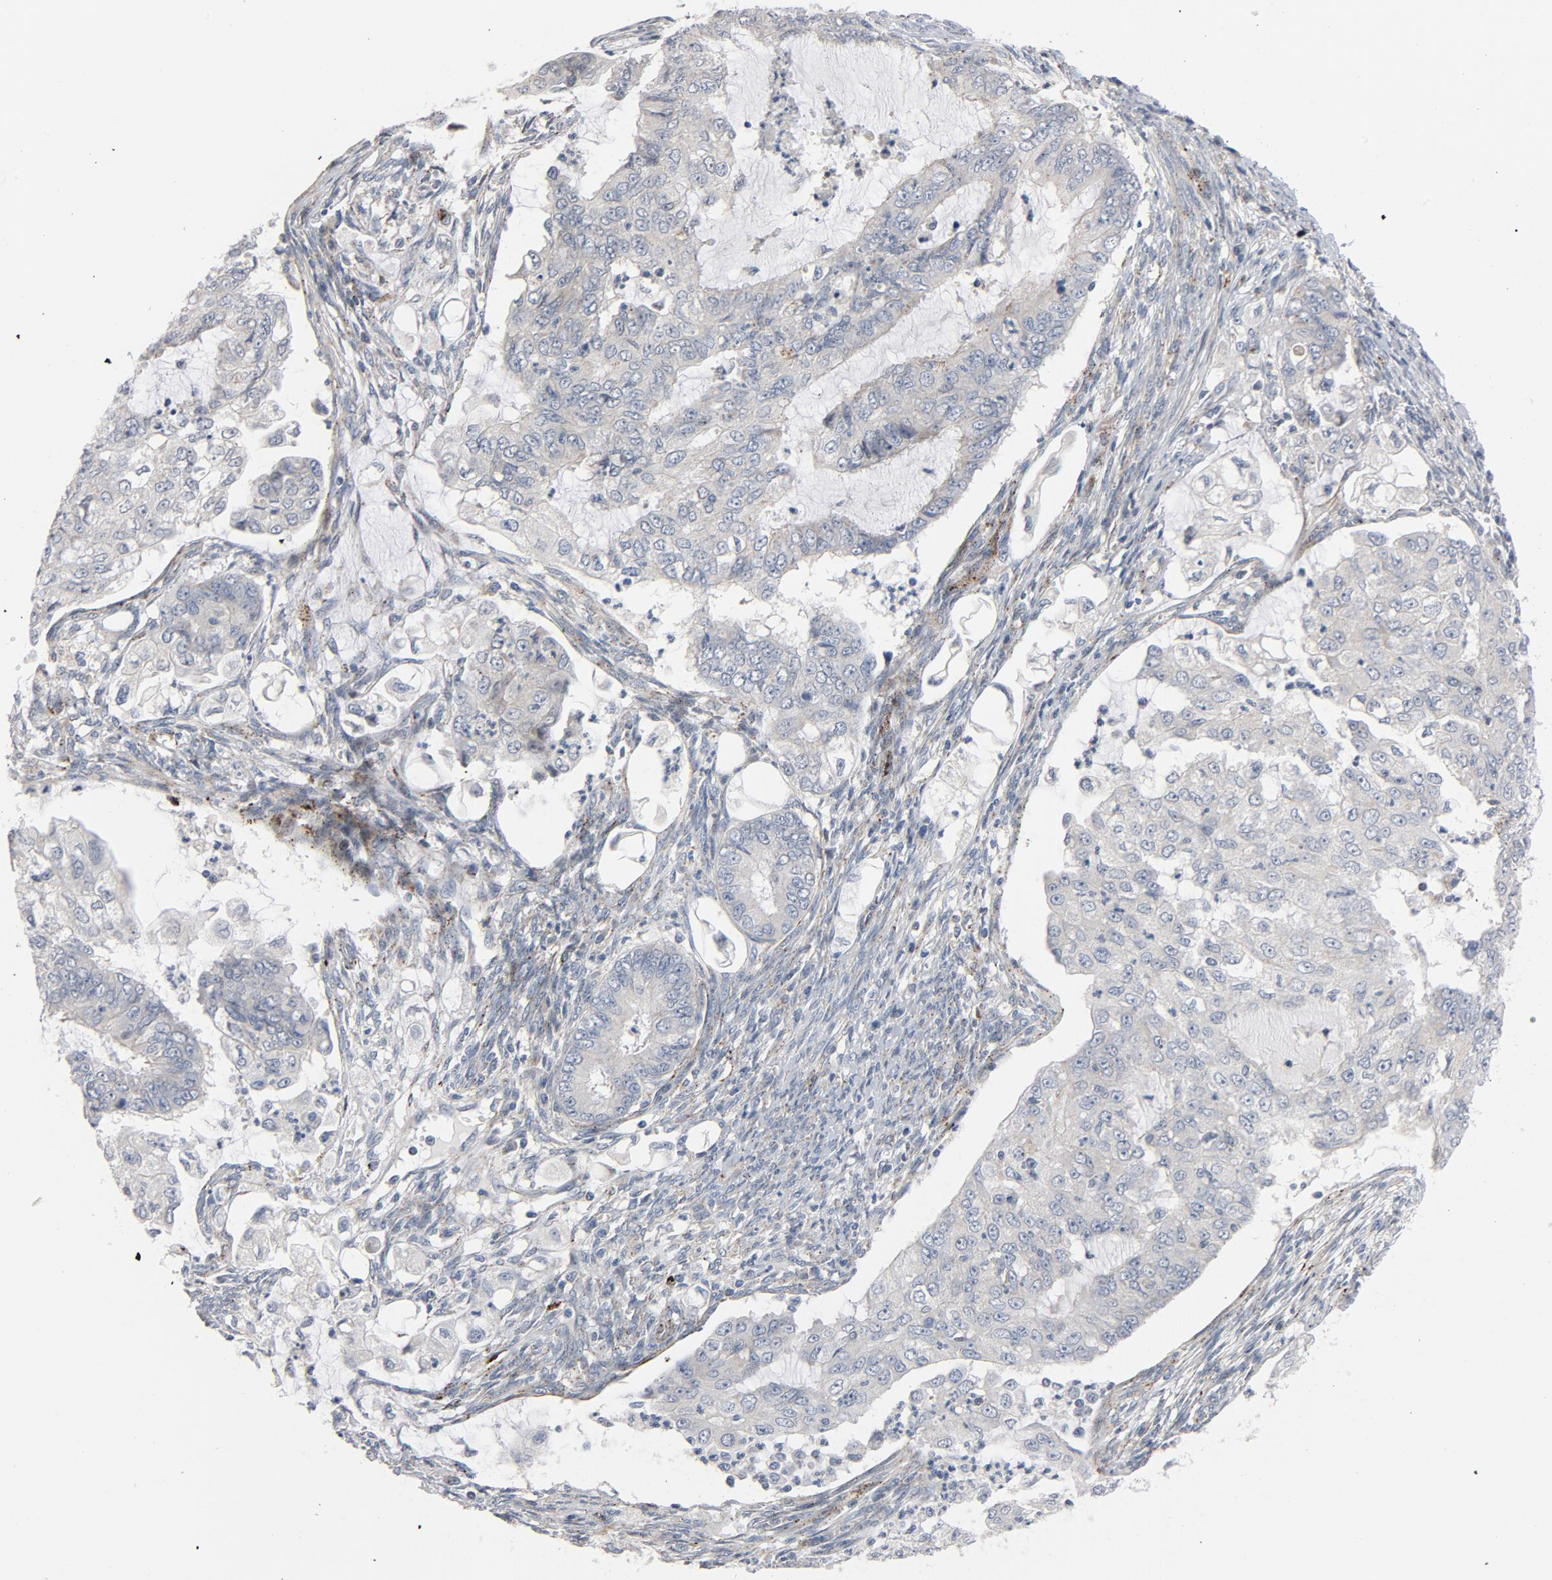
{"staining": {"intensity": "negative", "quantity": "none", "location": "none"}, "tissue": "endometrial cancer", "cell_type": "Tumor cells", "image_type": "cancer", "snomed": [{"axis": "morphology", "description": "Adenocarcinoma, NOS"}, {"axis": "topography", "description": "Endometrium"}], "caption": "Immunohistochemistry (IHC) histopathology image of endometrial cancer stained for a protein (brown), which exhibits no positivity in tumor cells.", "gene": "AKT2", "patient": {"sex": "female", "age": 53}}